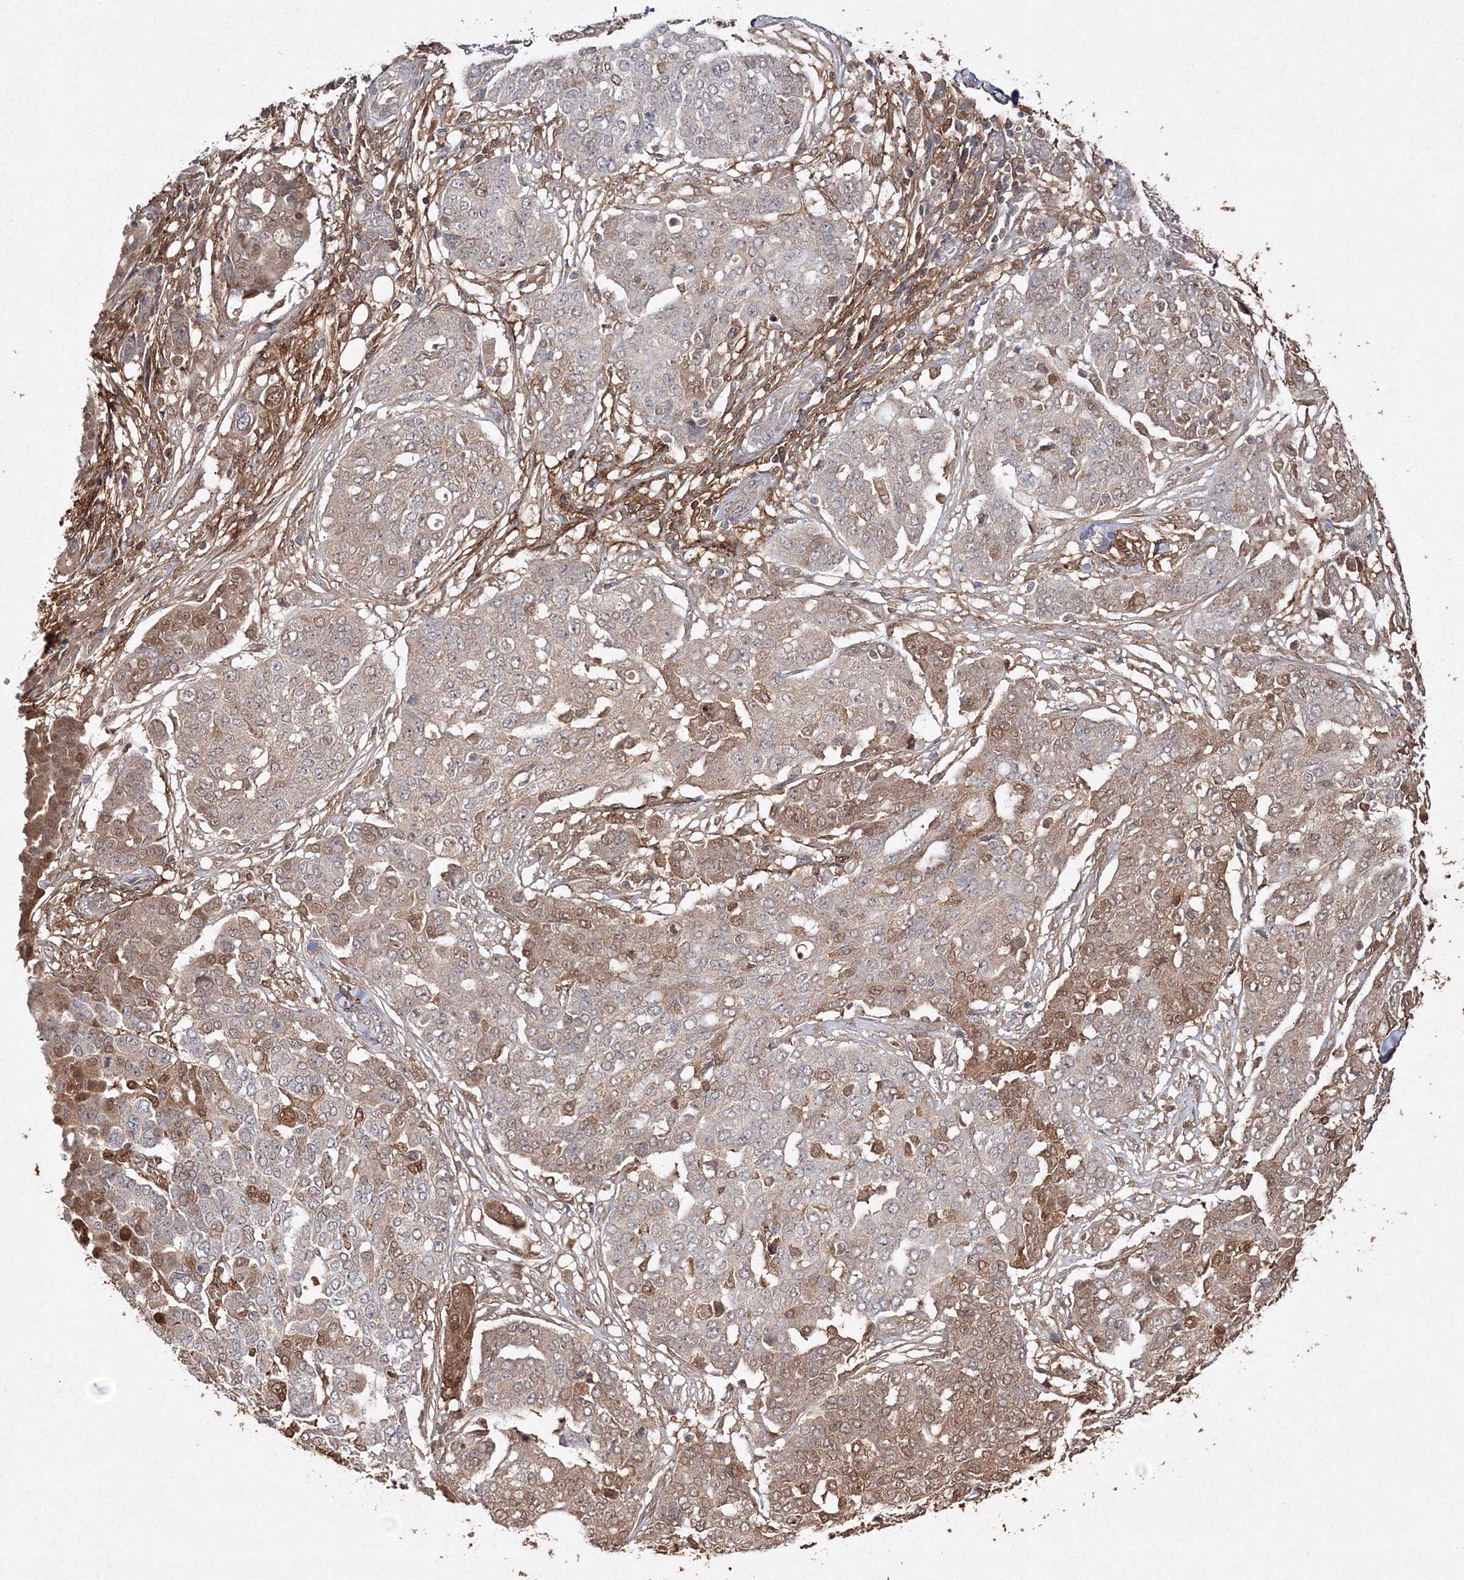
{"staining": {"intensity": "weak", "quantity": "25%-75%", "location": "cytoplasmic/membranous,nuclear"}, "tissue": "ovarian cancer", "cell_type": "Tumor cells", "image_type": "cancer", "snomed": [{"axis": "morphology", "description": "Cystadenocarcinoma, serous, NOS"}, {"axis": "topography", "description": "Soft tissue"}, {"axis": "topography", "description": "Ovary"}], "caption": "About 25%-75% of tumor cells in human serous cystadenocarcinoma (ovarian) reveal weak cytoplasmic/membranous and nuclear protein positivity as visualized by brown immunohistochemical staining.", "gene": "S100A11", "patient": {"sex": "female", "age": 57}}